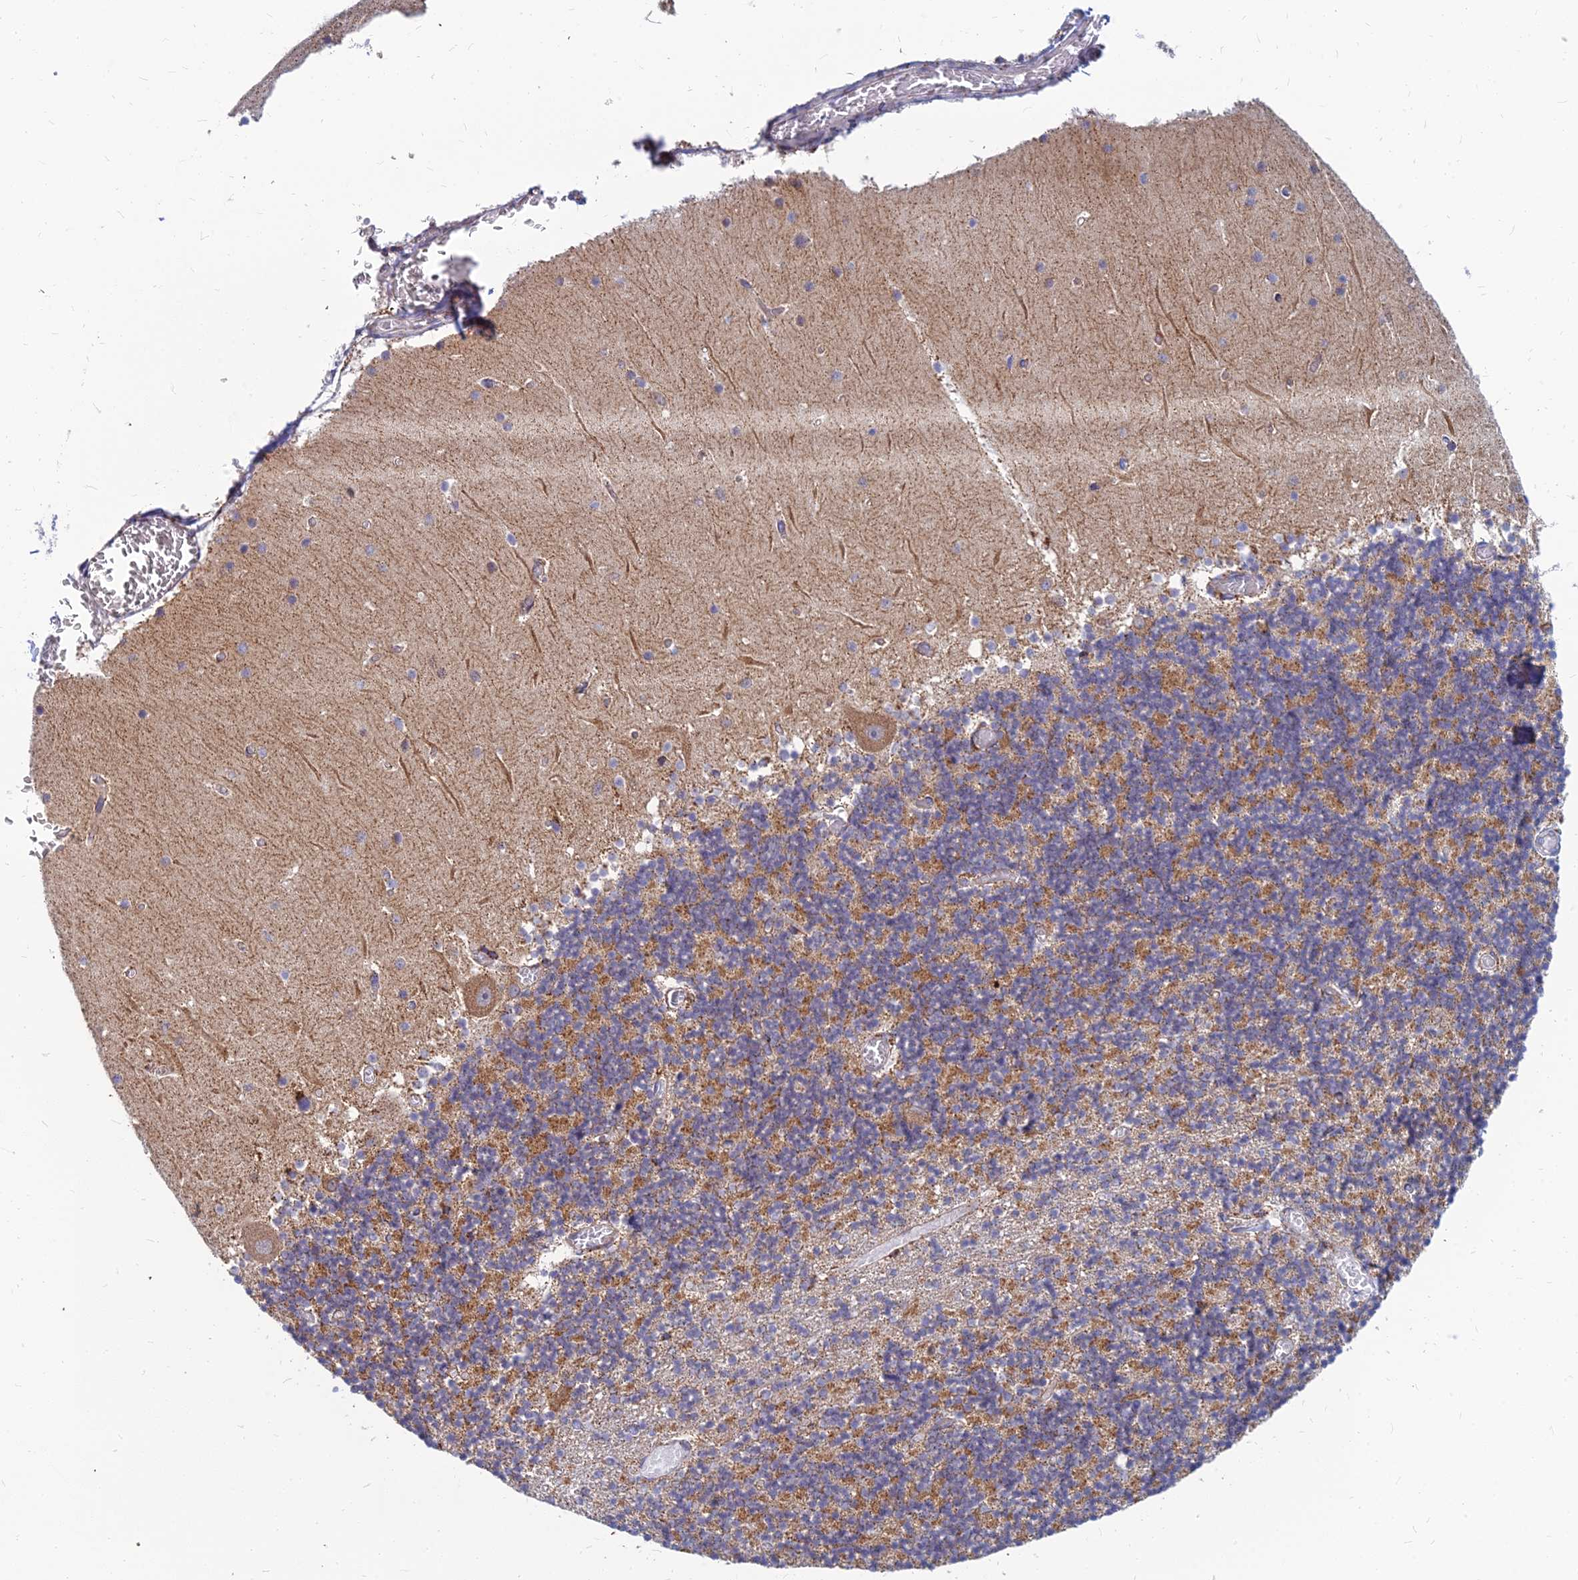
{"staining": {"intensity": "moderate", "quantity": ">75%", "location": "cytoplasmic/membranous"}, "tissue": "cerebellum", "cell_type": "Cells in granular layer", "image_type": "normal", "snomed": [{"axis": "morphology", "description": "Normal tissue, NOS"}, {"axis": "topography", "description": "Cerebellum"}], "caption": "A medium amount of moderate cytoplasmic/membranous positivity is appreciated in approximately >75% of cells in granular layer in benign cerebellum.", "gene": "CCT6A", "patient": {"sex": "female", "age": 28}}